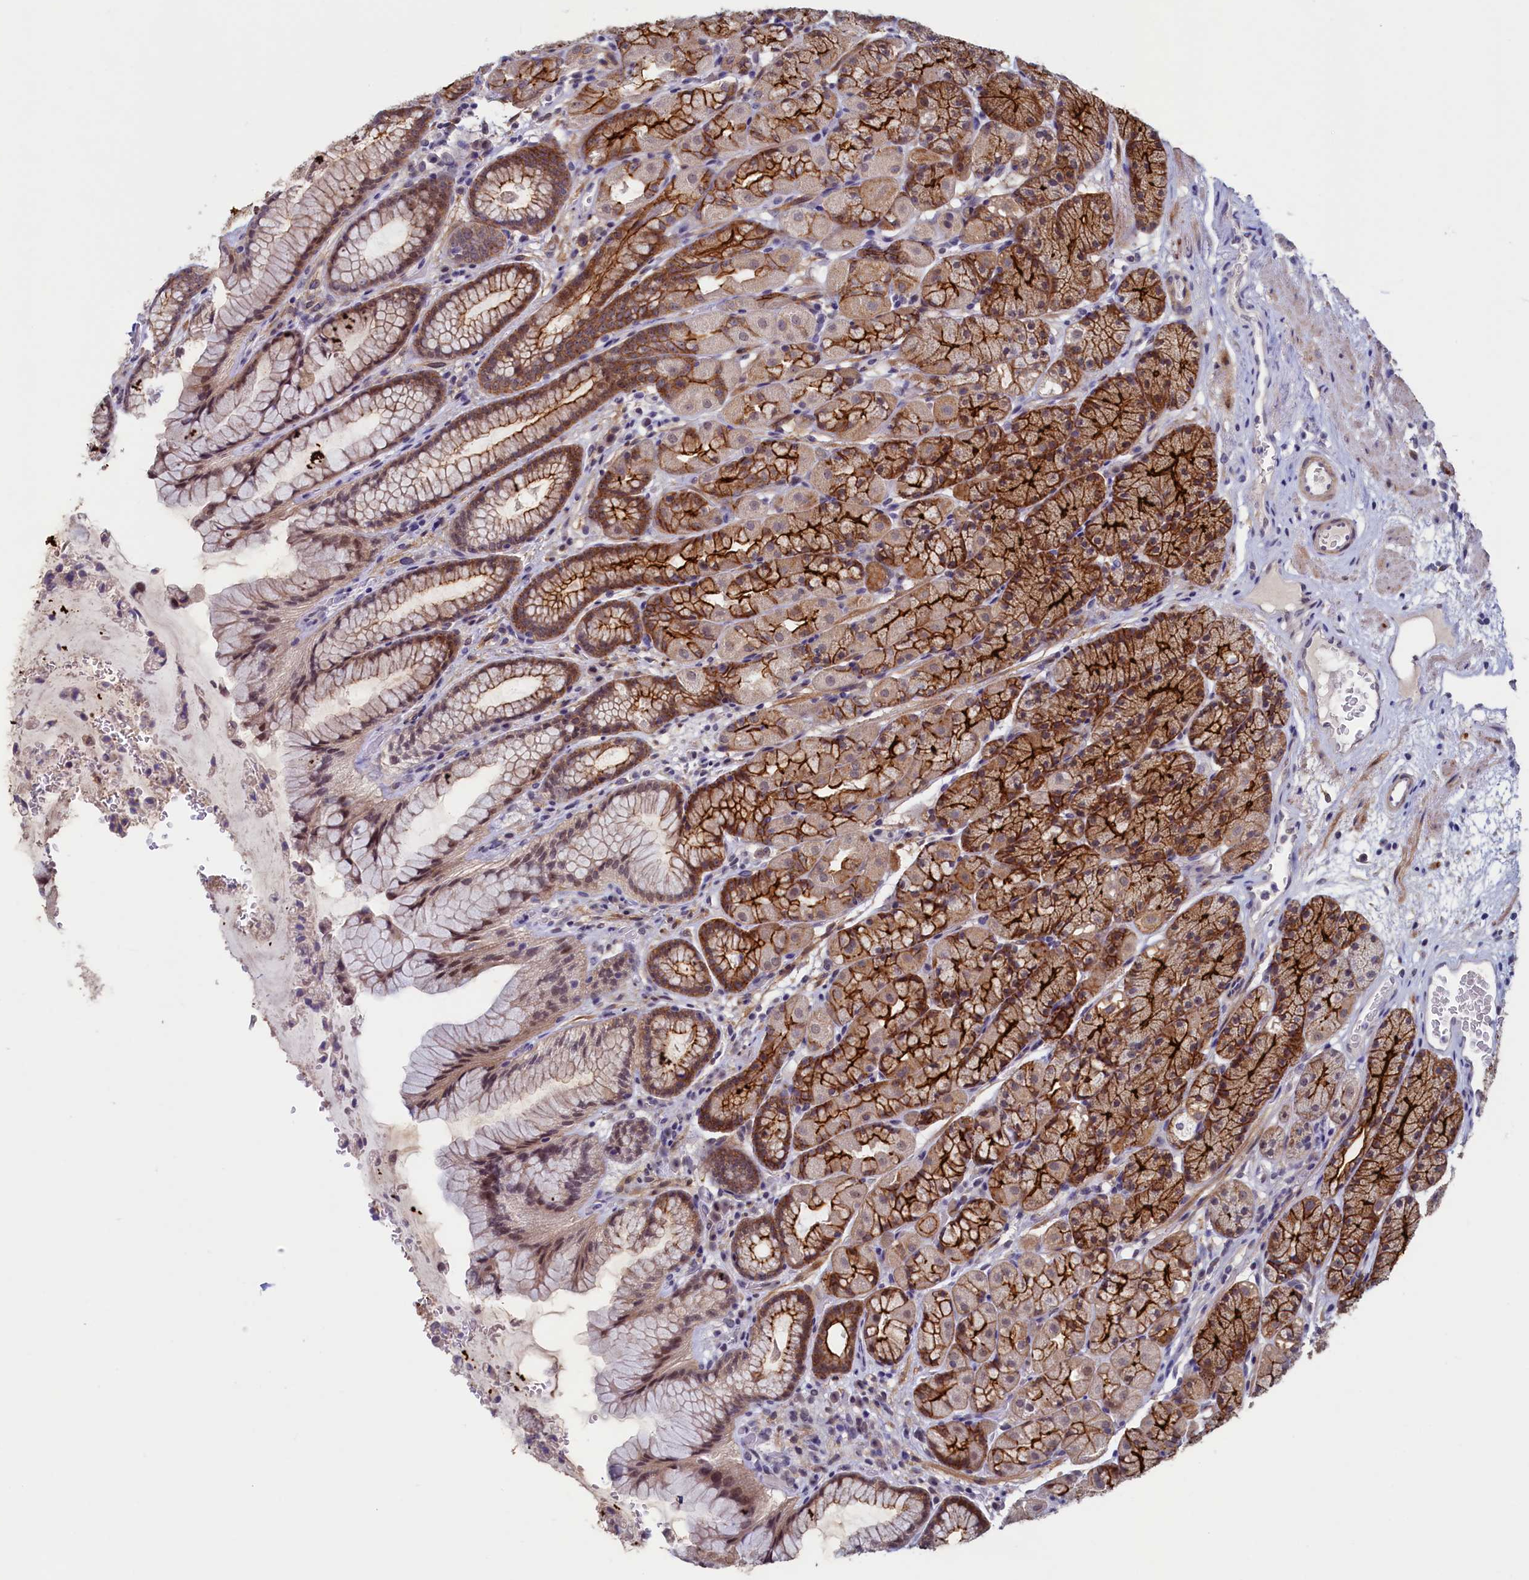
{"staining": {"intensity": "strong", "quantity": ">75%", "location": "cytoplasmic/membranous"}, "tissue": "stomach", "cell_type": "Glandular cells", "image_type": "normal", "snomed": [{"axis": "morphology", "description": "Normal tissue, NOS"}, {"axis": "topography", "description": "Stomach"}], "caption": "There is high levels of strong cytoplasmic/membranous expression in glandular cells of benign stomach, as demonstrated by immunohistochemical staining (brown color).", "gene": "PACSIN3", "patient": {"sex": "male", "age": 63}}